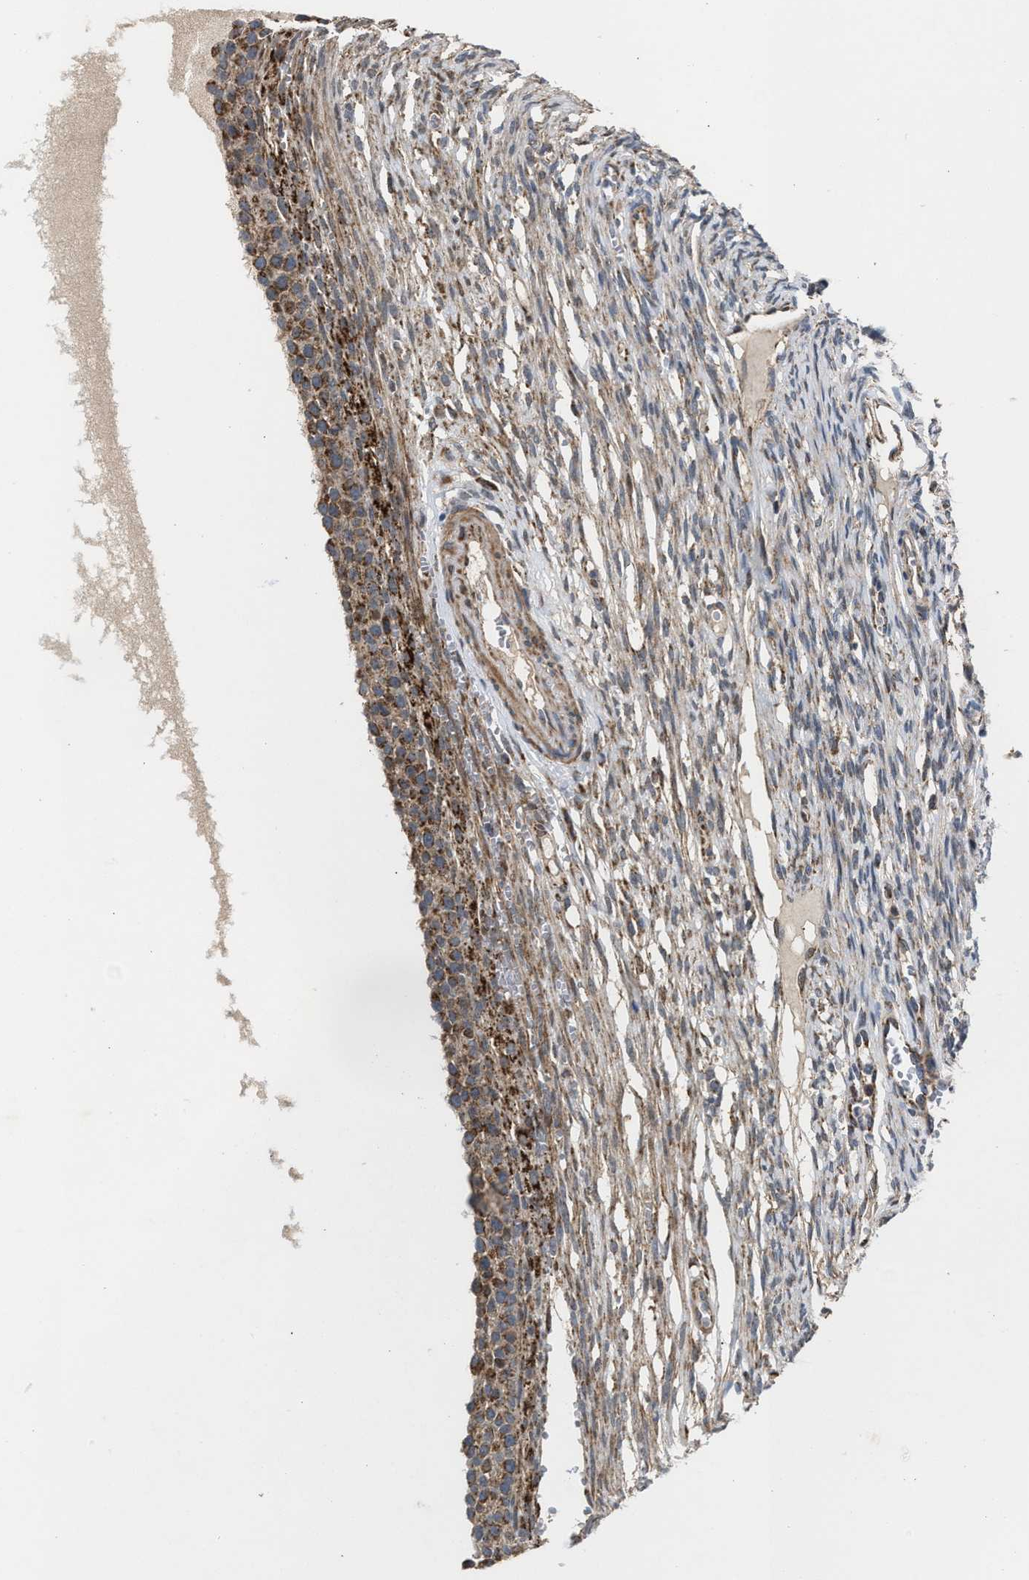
{"staining": {"intensity": "strong", "quantity": ">75%", "location": "cytoplasmic/membranous"}, "tissue": "ovary", "cell_type": "Follicle cells", "image_type": "normal", "snomed": [{"axis": "morphology", "description": "Normal tissue, NOS"}, {"axis": "topography", "description": "Ovary"}], "caption": "Protein positivity by immunohistochemistry demonstrates strong cytoplasmic/membranous expression in about >75% of follicle cells in normal ovary.", "gene": "TACO1", "patient": {"sex": "female", "age": 33}}